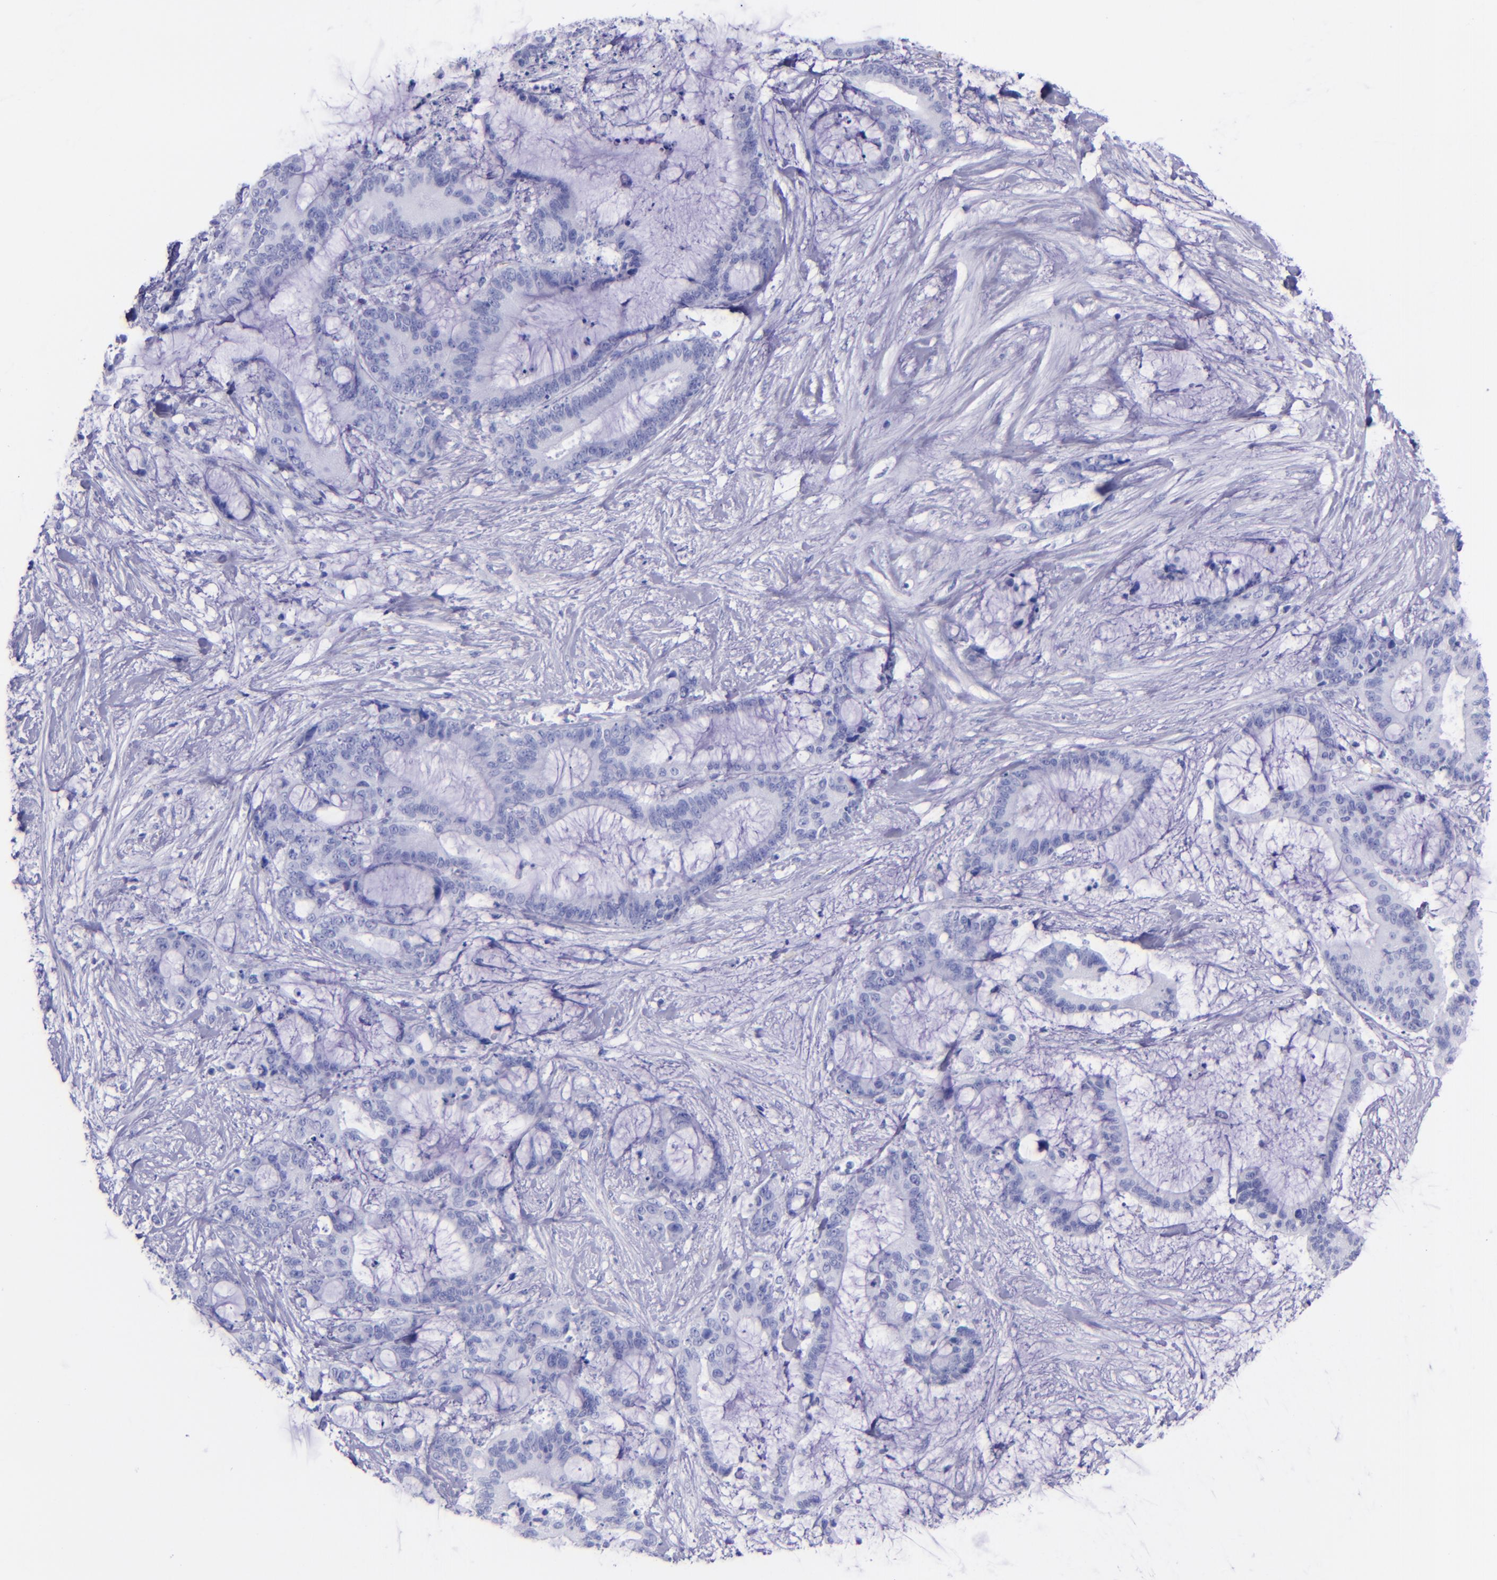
{"staining": {"intensity": "negative", "quantity": "none", "location": "none"}, "tissue": "liver cancer", "cell_type": "Tumor cells", "image_type": "cancer", "snomed": [{"axis": "morphology", "description": "Cholangiocarcinoma"}, {"axis": "topography", "description": "Liver"}], "caption": "This is a histopathology image of immunohistochemistry staining of liver cancer, which shows no staining in tumor cells.", "gene": "LAG3", "patient": {"sex": "female", "age": 73}}